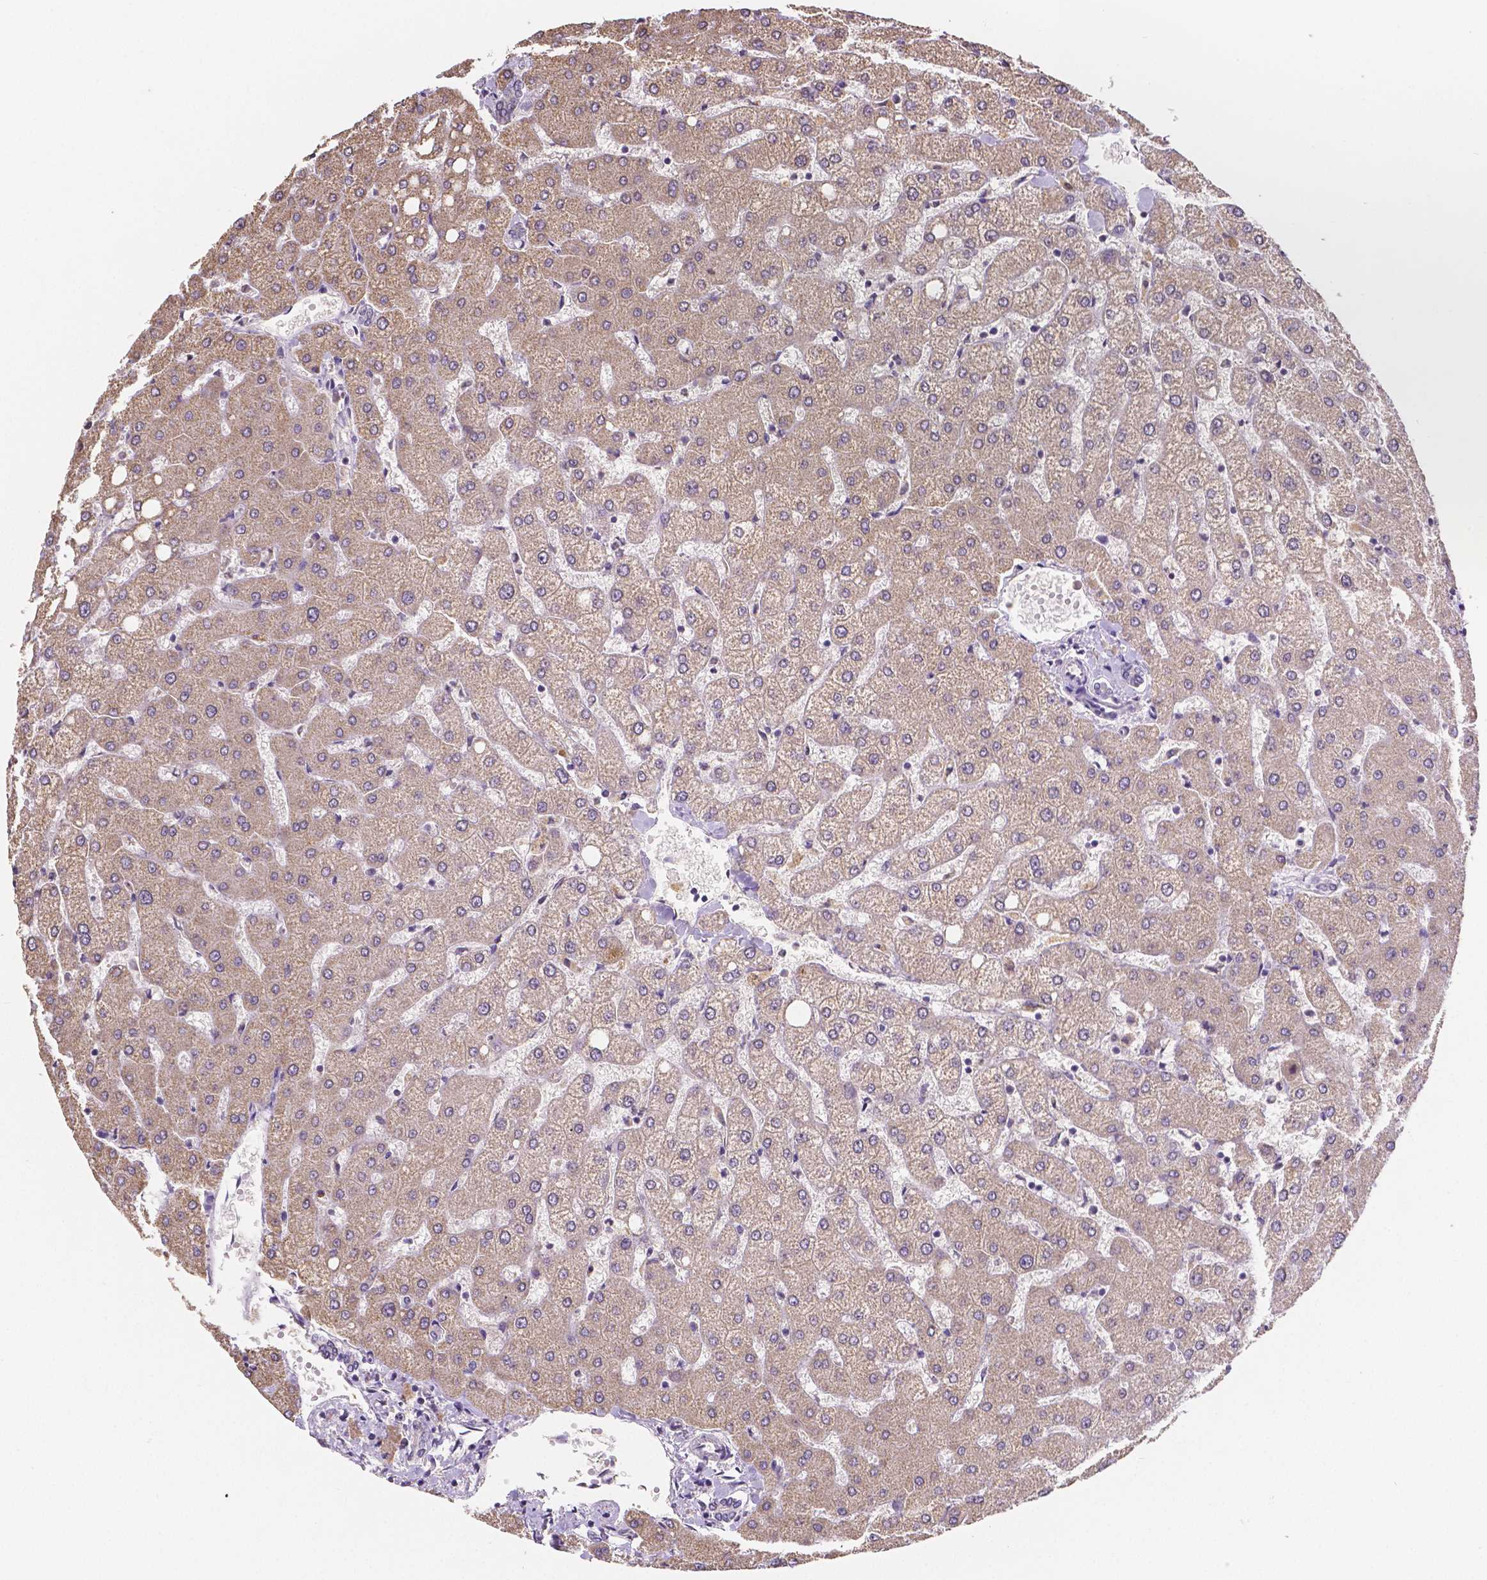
{"staining": {"intensity": "negative", "quantity": "none", "location": "none"}, "tissue": "liver", "cell_type": "Cholangiocytes", "image_type": "normal", "snomed": [{"axis": "morphology", "description": "Normal tissue, NOS"}, {"axis": "topography", "description": "Liver"}], "caption": "High magnification brightfield microscopy of unremarkable liver stained with DAB (3,3'-diaminobenzidine) (brown) and counterstained with hematoxylin (blue): cholangiocytes show no significant expression. (DAB (3,3'-diaminobenzidine) IHC with hematoxylin counter stain).", "gene": "ELAVL2", "patient": {"sex": "female", "age": 54}}